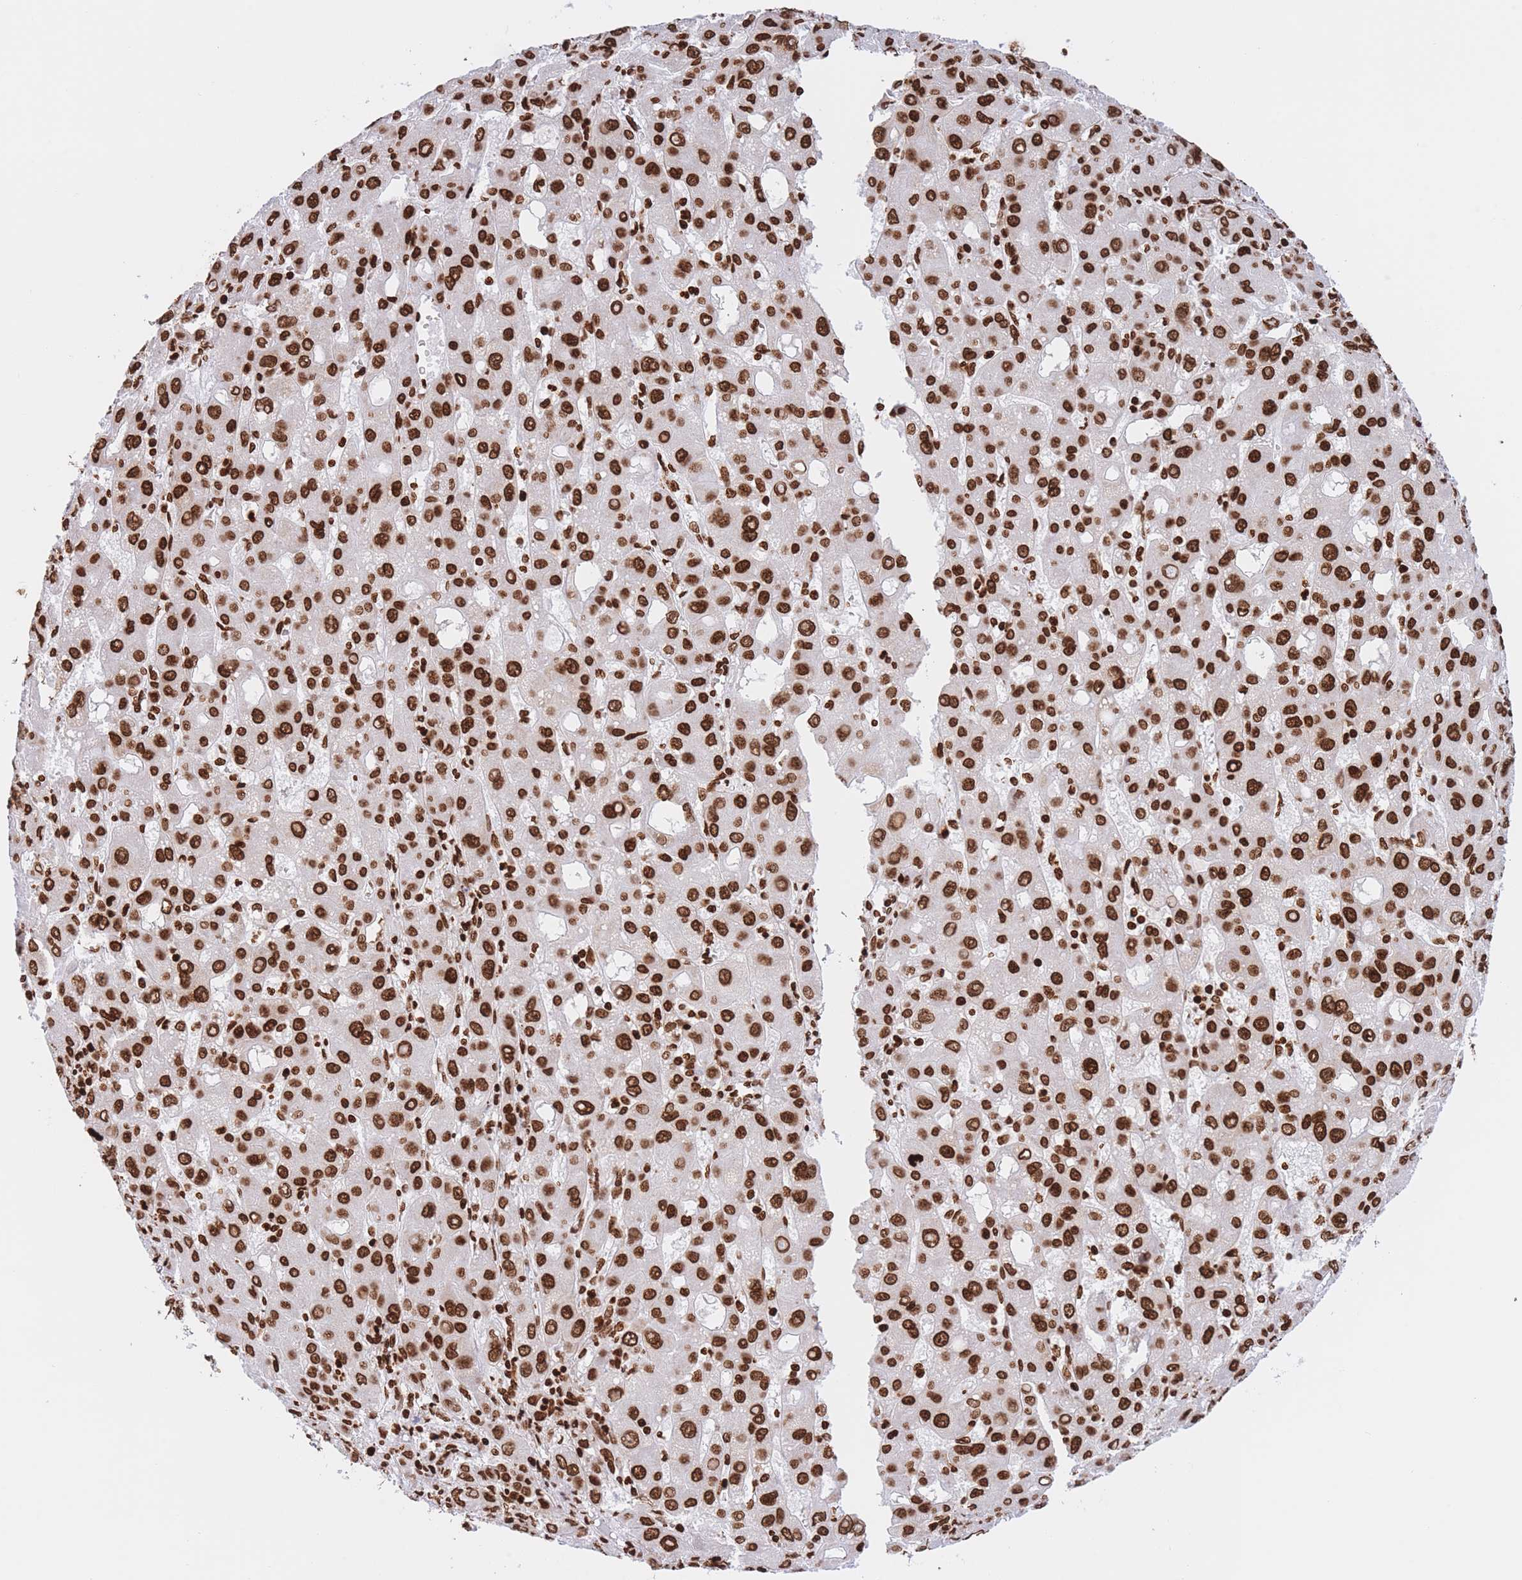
{"staining": {"intensity": "strong", "quantity": ">75%", "location": "nuclear"}, "tissue": "liver cancer", "cell_type": "Tumor cells", "image_type": "cancer", "snomed": [{"axis": "morphology", "description": "Carcinoma, Hepatocellular, NOS"}, {"axis": "topography", "description": "Liver"}], "caption": "Liver cancer tissue displays strong nuclear positivity in approximately >75% of tumor cells", "gene": "H2BC11", "patient": {"sex": "male", "age": 55}}